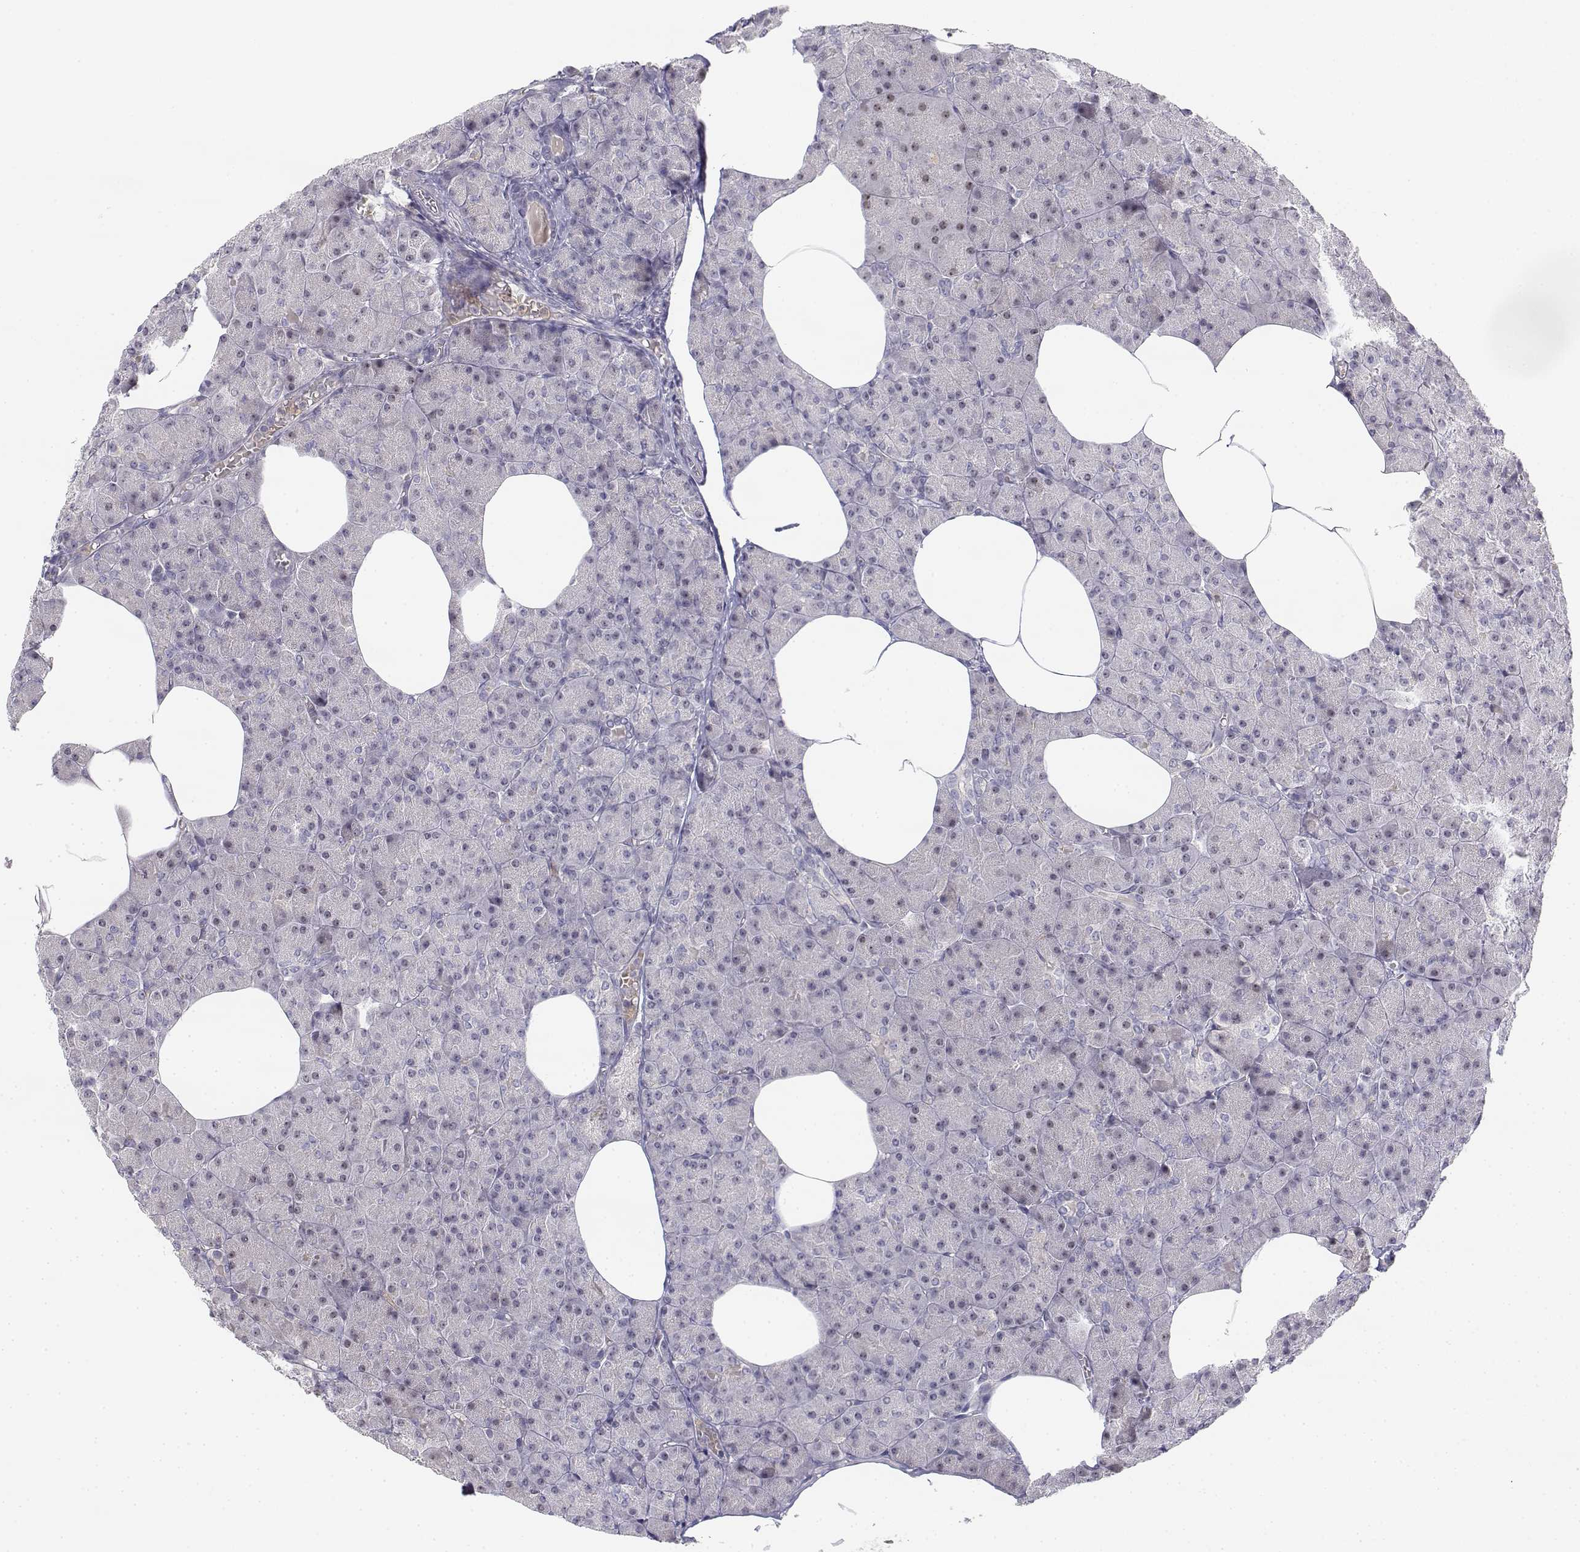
{"staining": {"intensity": "negative", "quantity": "none", "location": "none"}, "tissue": "pancreas", "cell_type": "Exocrine glandular cells", "image_type": "normal", "snomed": [{"axis": "morphology", "description": "Normal tissue, NOS"}, {"axis": "topography", "description": "Pancreas"}], "caption": "The IHC image has no significant positivity in exocrine glandular cells of pancreas. Nuclei are stained in blue.", "gene": "GLIPR1L2", "patient": {"sex": "female", "age": 45}}